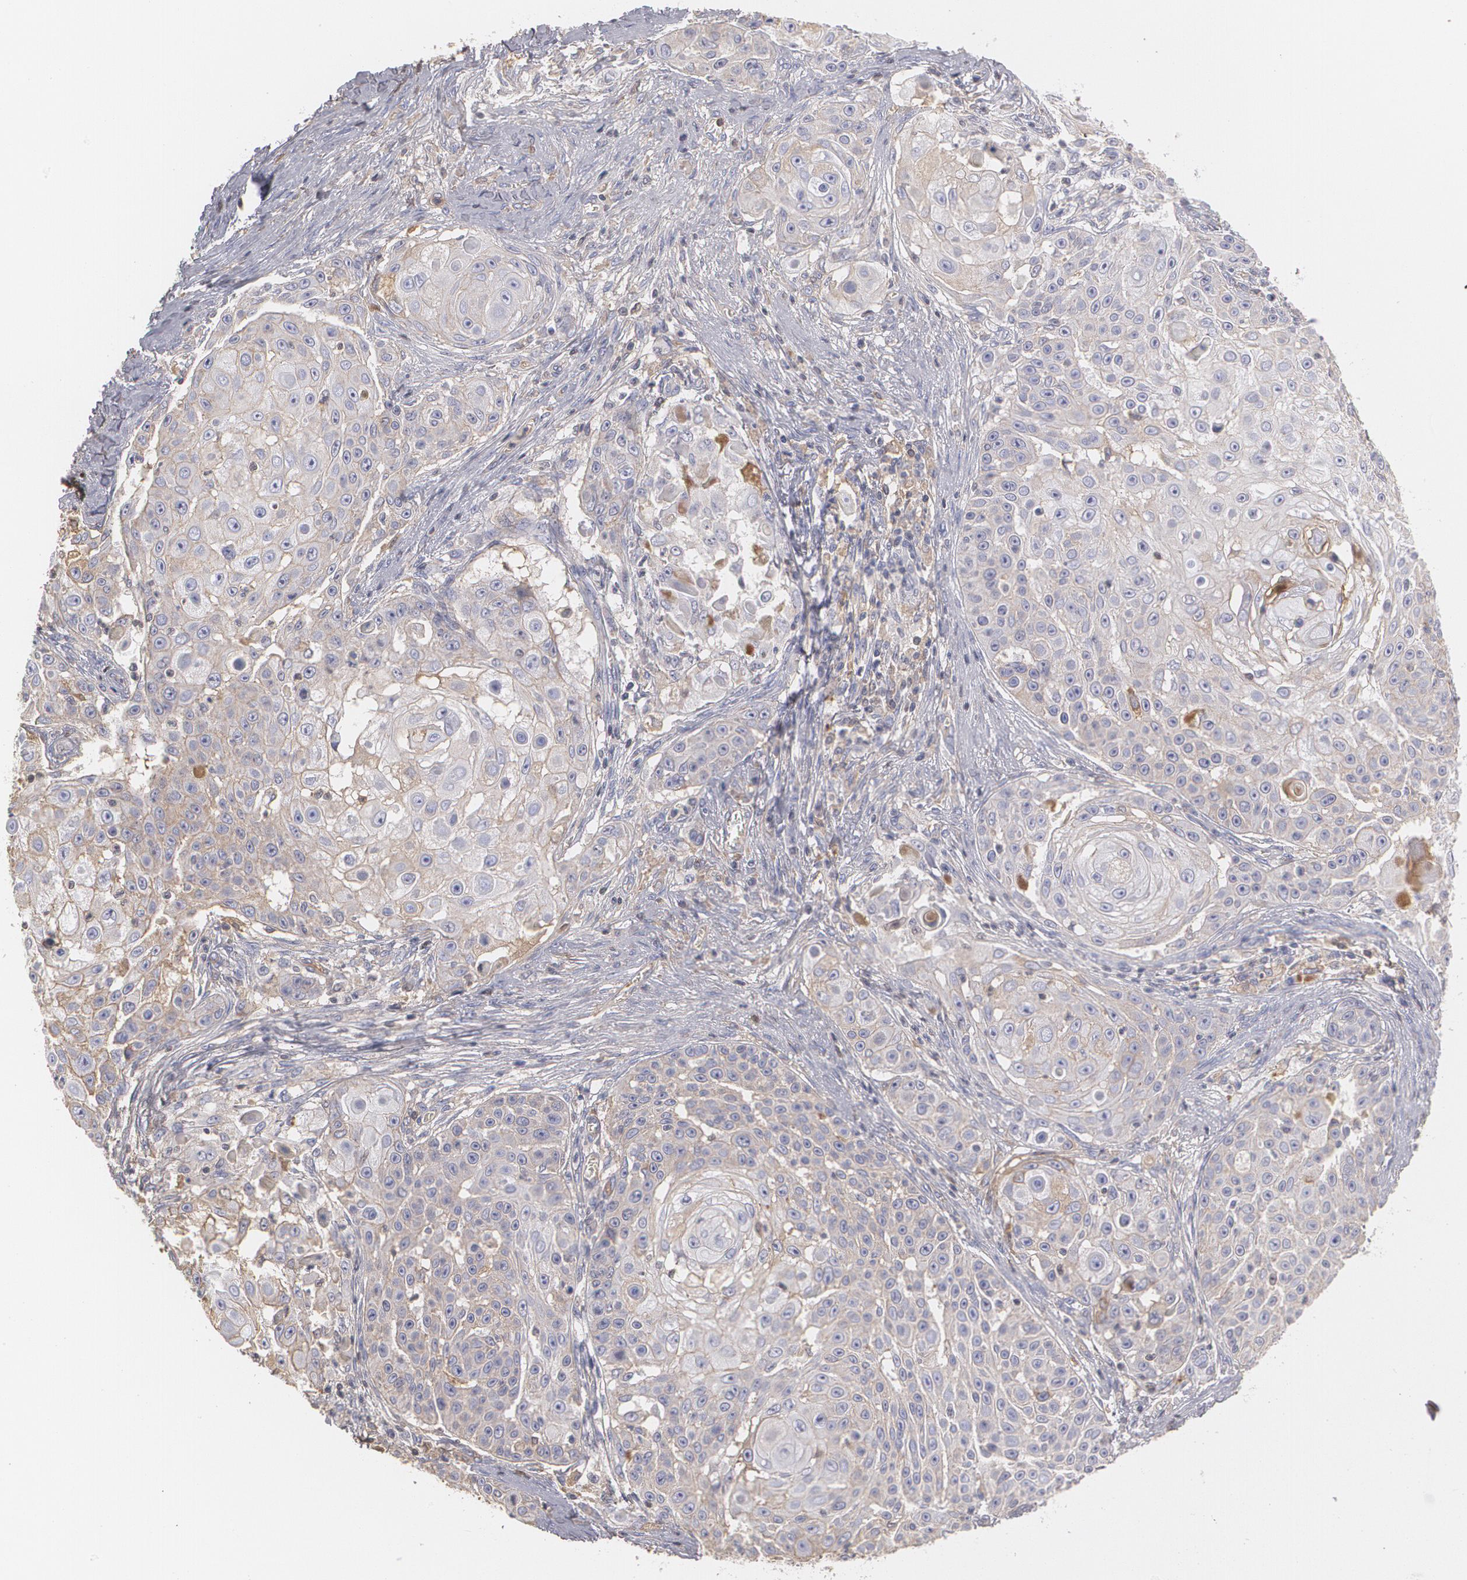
{"staining": {"intensity": "weak", "quantity": "<25%", "location": "cytoplasmic/membranous"}, "tissue": "skin cancer", "cell_type": "Tumor cells", "image_type": "cancer", "snomed": [{"axis": "morphology", "description": "Squamous cell carcinoma, NOS"}, {"axis": "topography", "description": "Skin"}], "caption": "Human skin cancer stained for a protein using immunohistochemistry (IHC) exhibits no staining in tumor cells.", "gene": "SERPINA1", "patient": {"sex": "female", "age": 57}}